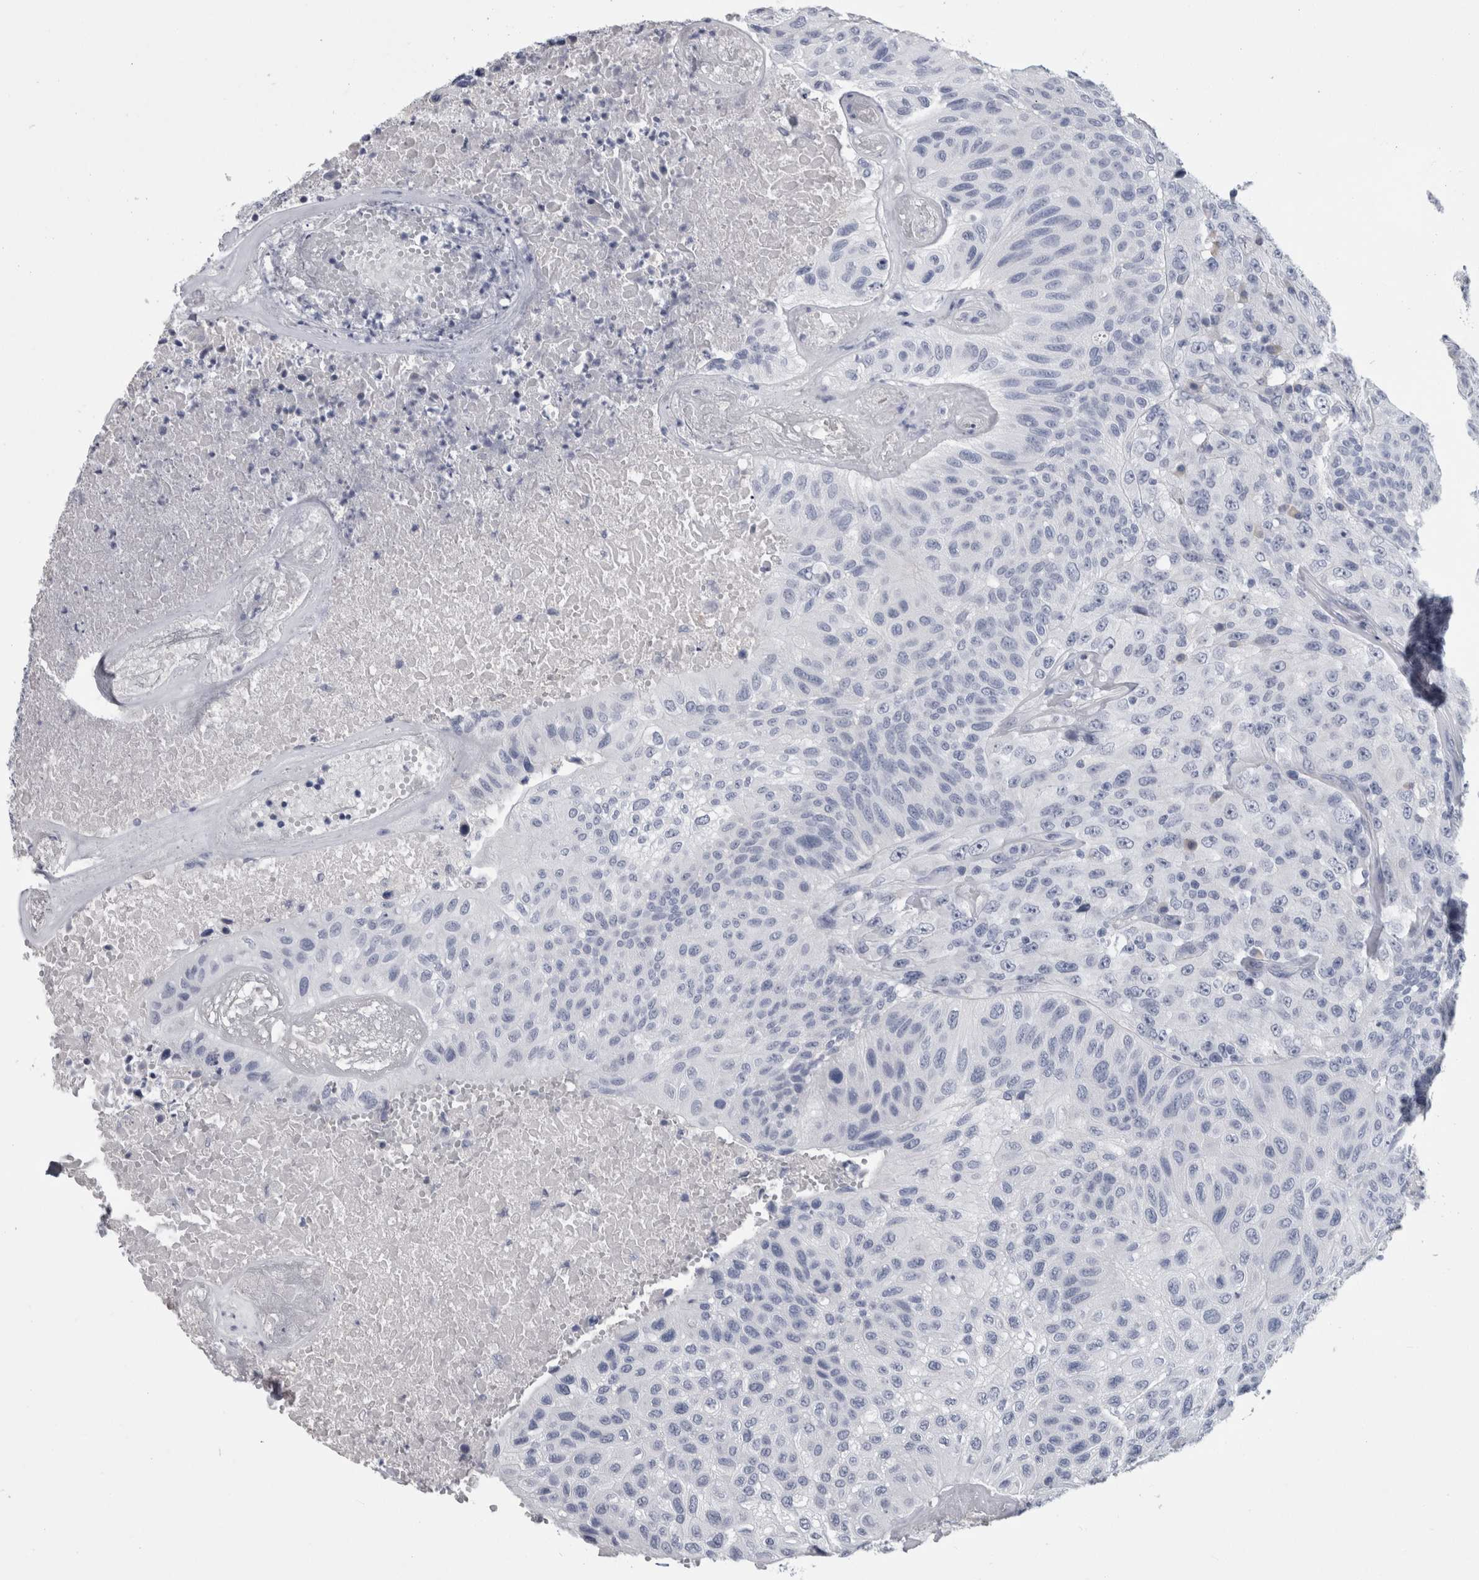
{"staining": {"intensity": "negative", "quantity": "none", "location": "none"}, "tissue": "urothelial cancer", "cell_type": "Tumor cells", "image_type": "cancer", "snomed": [{"axis": "morphology", "description": "Urothelial carcinoma, High grade"}, {"axis": "topography", "description": "Urinary bladder"}], "caption": "The IHC micrograph has no significant staining in tumor cells of urothelial cancer tissue.", "gene": "PAX5", "patient": {"sex": "male", "age": 66}}